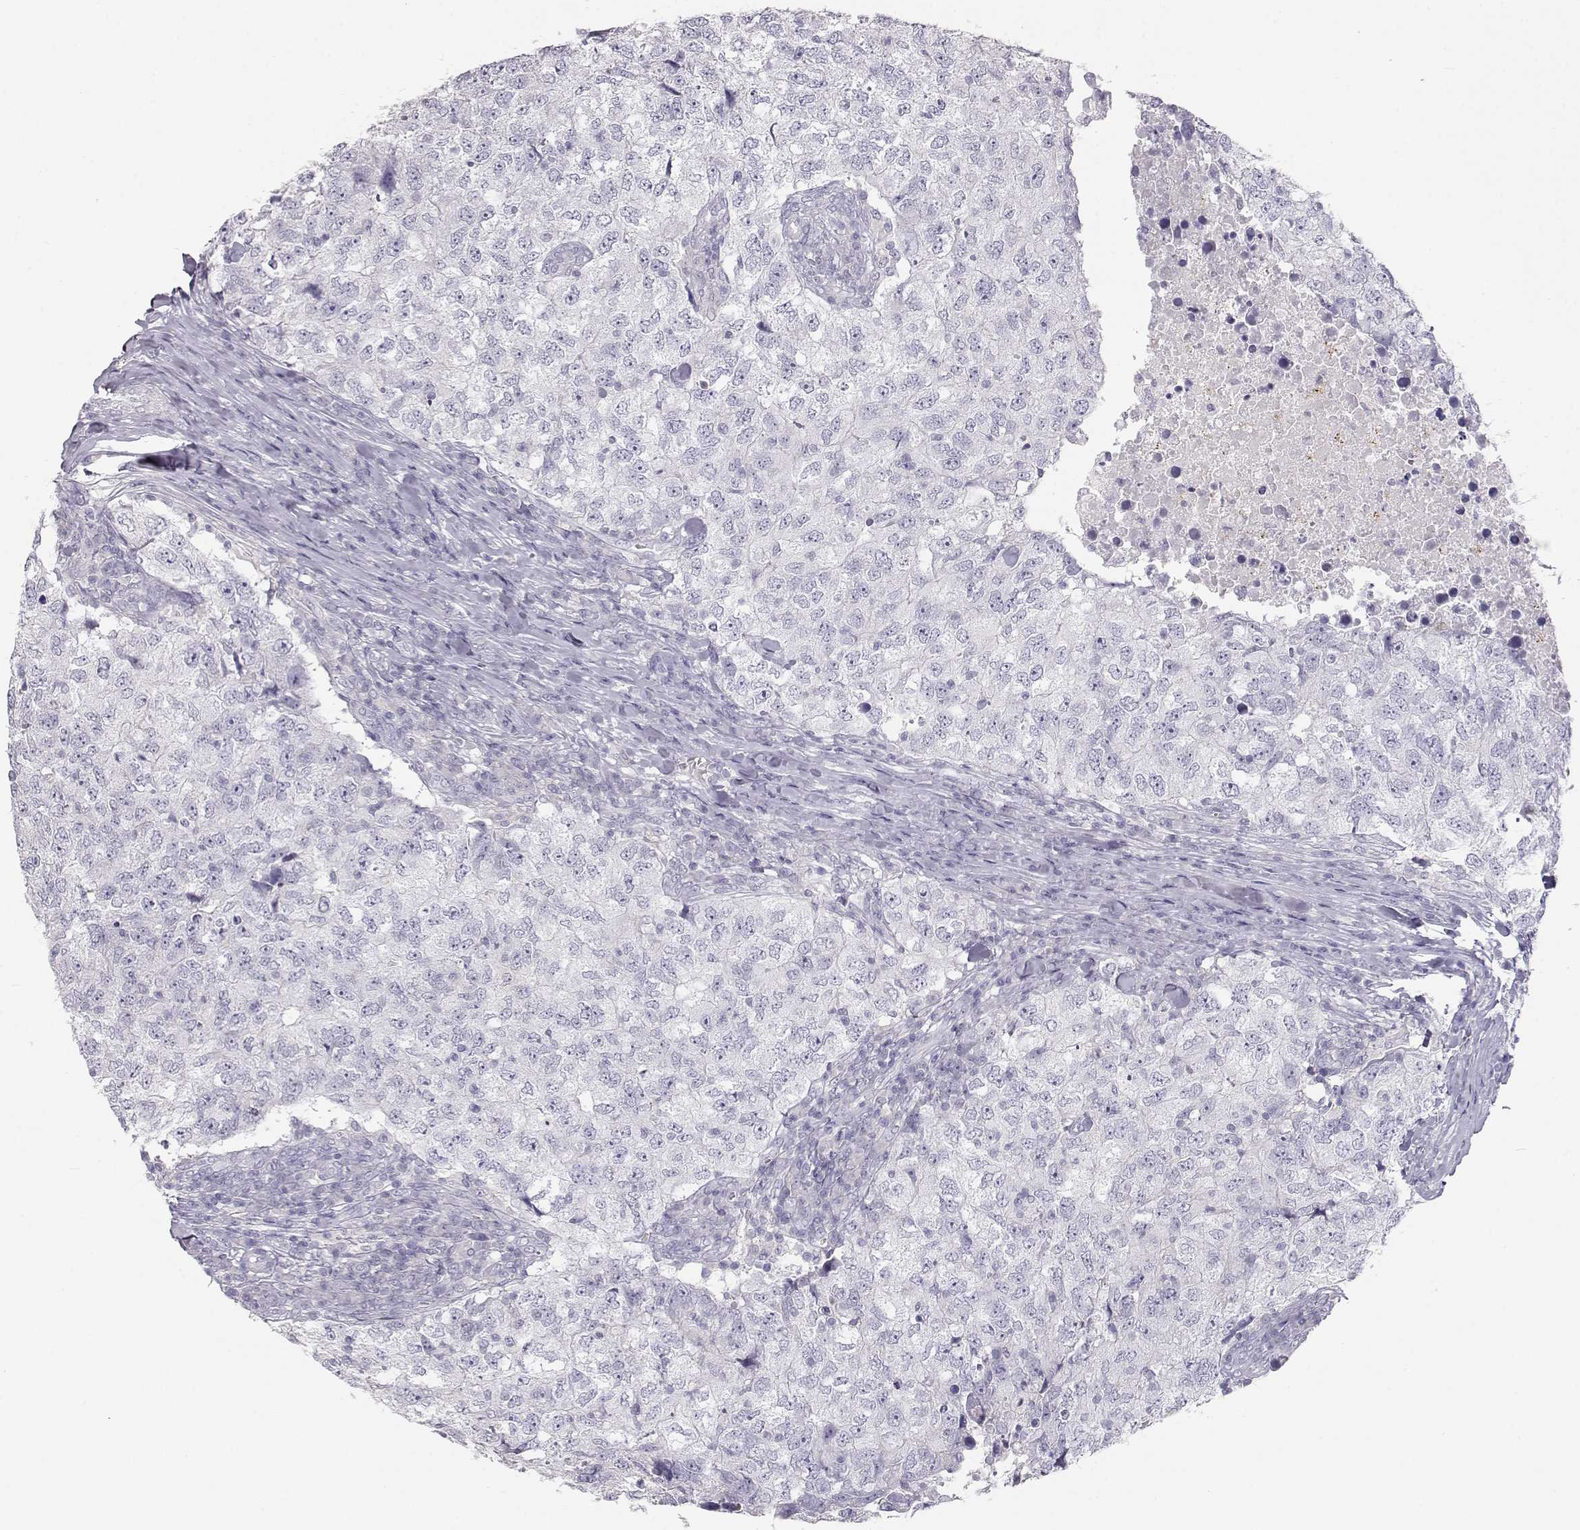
{"staining": {"intensity": "negative", "quantity": "none", "location": "none"}, "tissue": "breast cancer", "cell_type": "Tumor cells", "image_type": "cancer", "snomed": [{"axis": "morphology", "description": "Duct carcinoma"}, {"axis": "topography", "description": "Breast"}], "caption": "Immunohistochemistry (IHC) micrograph of neoplastic tissue: breast invasive ductal carcinoma stained with DAB shows no significant protein positivity in tumor cells. (DAB (3,3'-diaminobenzidine) IHC, high magnification).", "gene": "LEPR", "patient": {"sex": "female", "age": 30}}